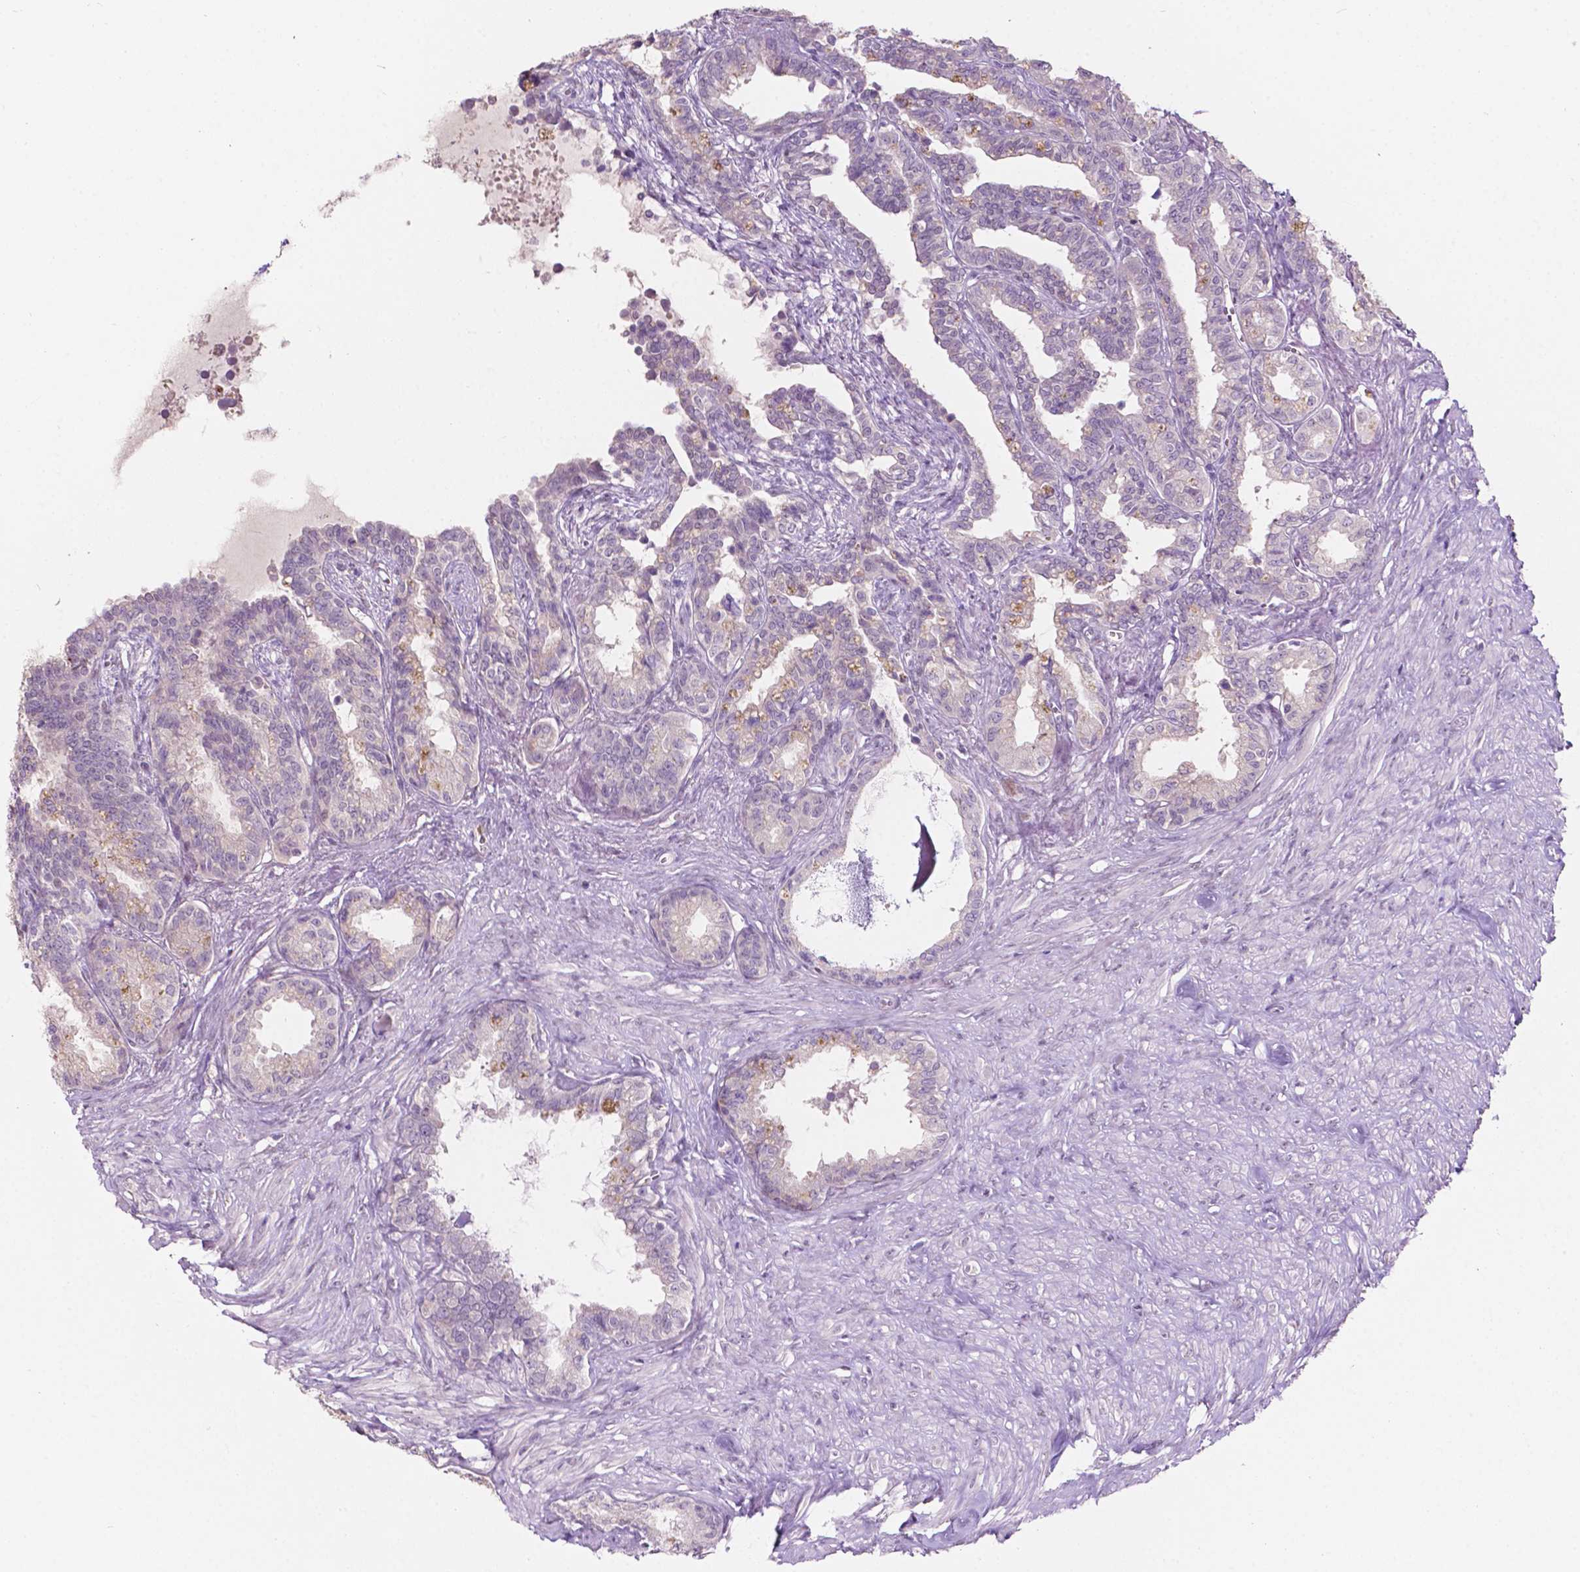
{"staining": {"intensity": "negative", "quantity": "none", "location": "none"}, "tissue": "seminal vesicle", "cell_type": "Glandular cells", "image_type": "normal", "snomed": [{"axis": "morphology", "description": "Normal tissue, NOS"}, {"axis": "morphology", "description": "Urothelial carcinoma, NOS"}, {"axis": "topography", "description": "Urinary bladder"}, {"axis": "topography", "description": "Seminal veicle"}], "caption": "The immunohistochemistry histopathology image has no significant positivity in glandular cells of seminal vesicle.", "gene": "TM6SF2", "patient": {"sex": "male", "age": 76}}